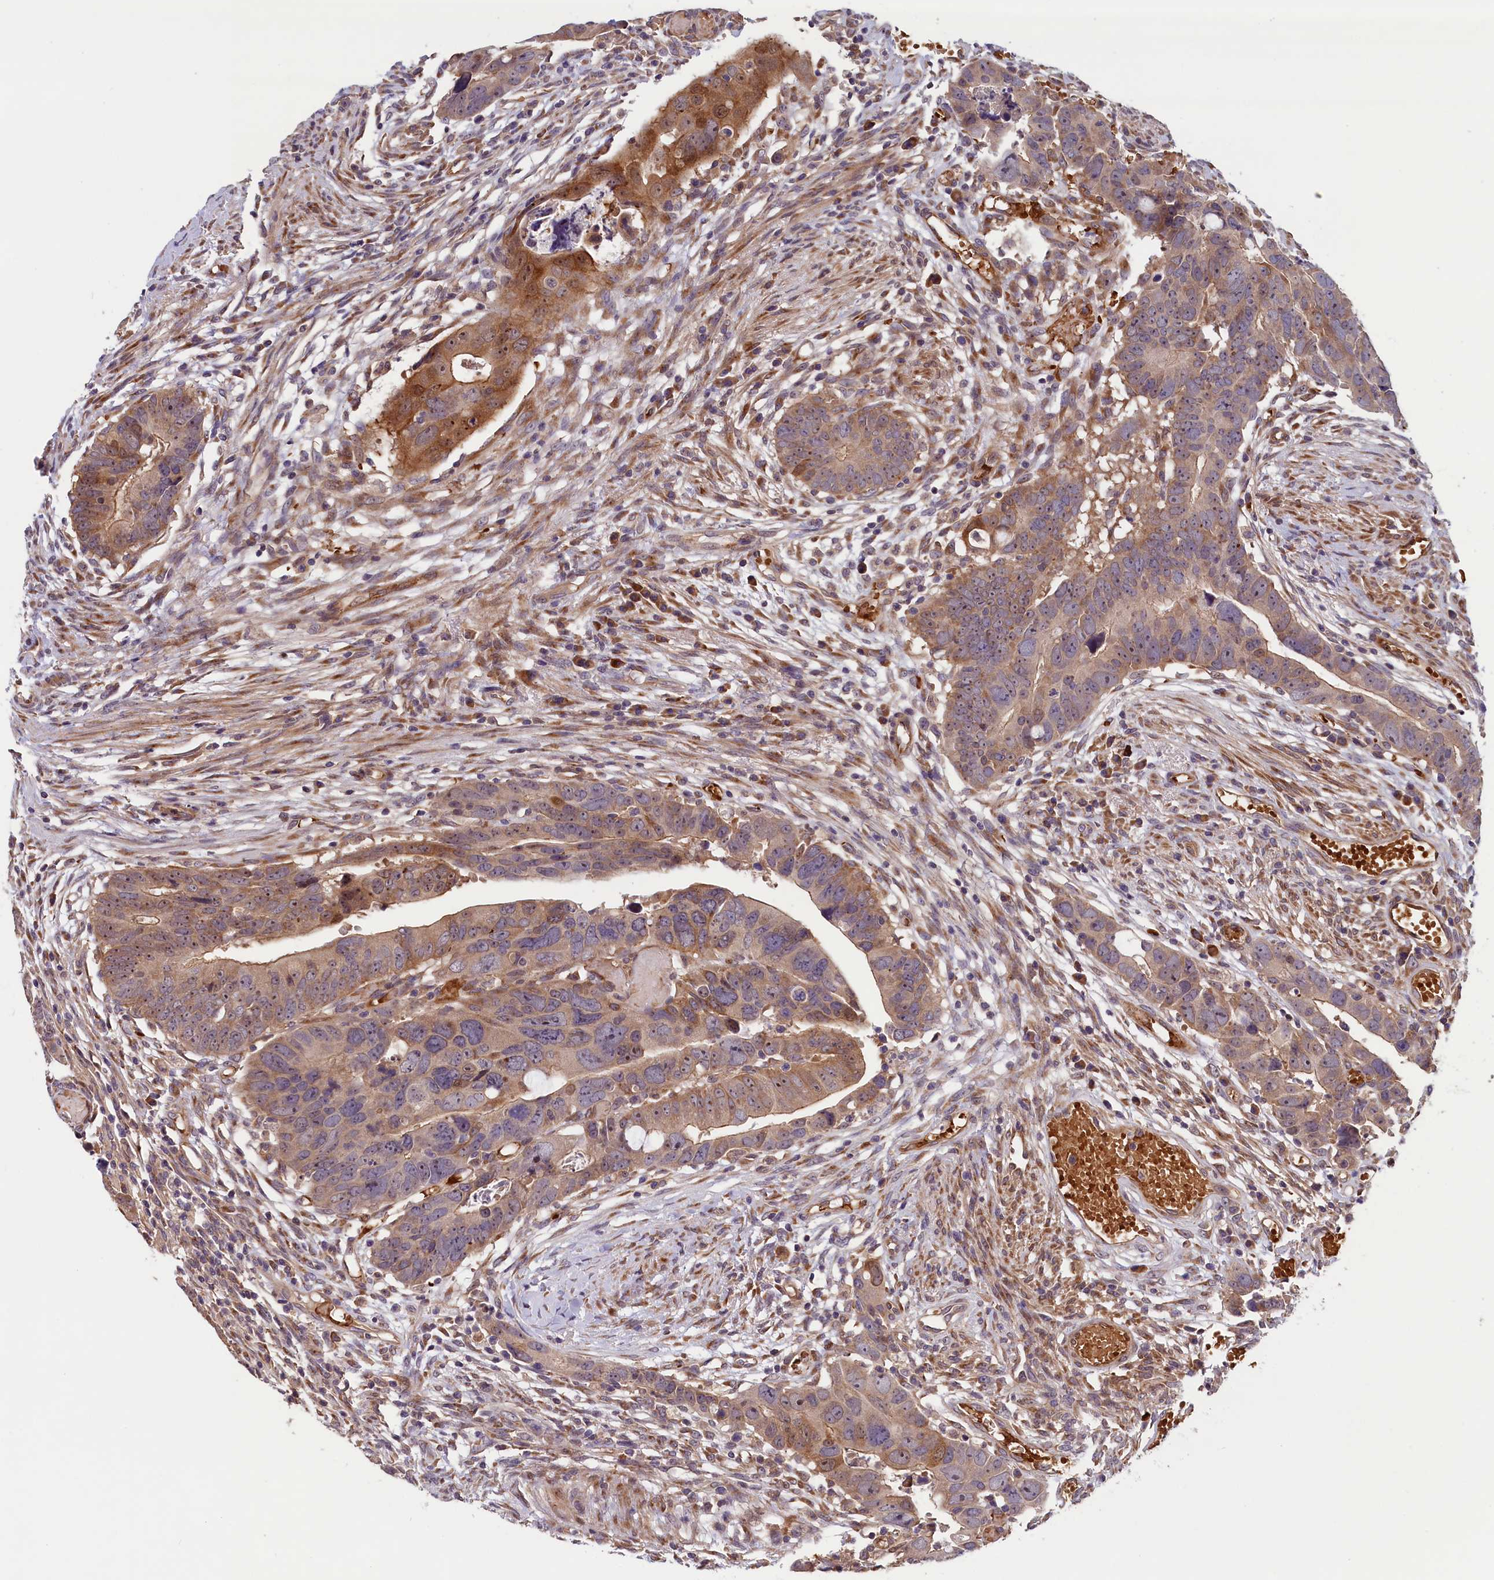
{"staining": {"intensity": "moderate", "quantity": ">75%", "location": "cytoplasmic/membranous"}, "tissue": "colorectal cancer", "cell_type": "Tumor cells", "image_type": "cancer", "snomed": [{"axis": "morphology", "description": "Adenocarcinoma, NOS"}, {"axis": "topography", "description": "Rectum"}], "caption": "Tumor cells display moderate cytoplasmic/membranous staining in approximately >75% of cells in colorectal adenocarcinoma.", "gene": "CCDC9B", "patient": {"sex": "female", "age": 65}}